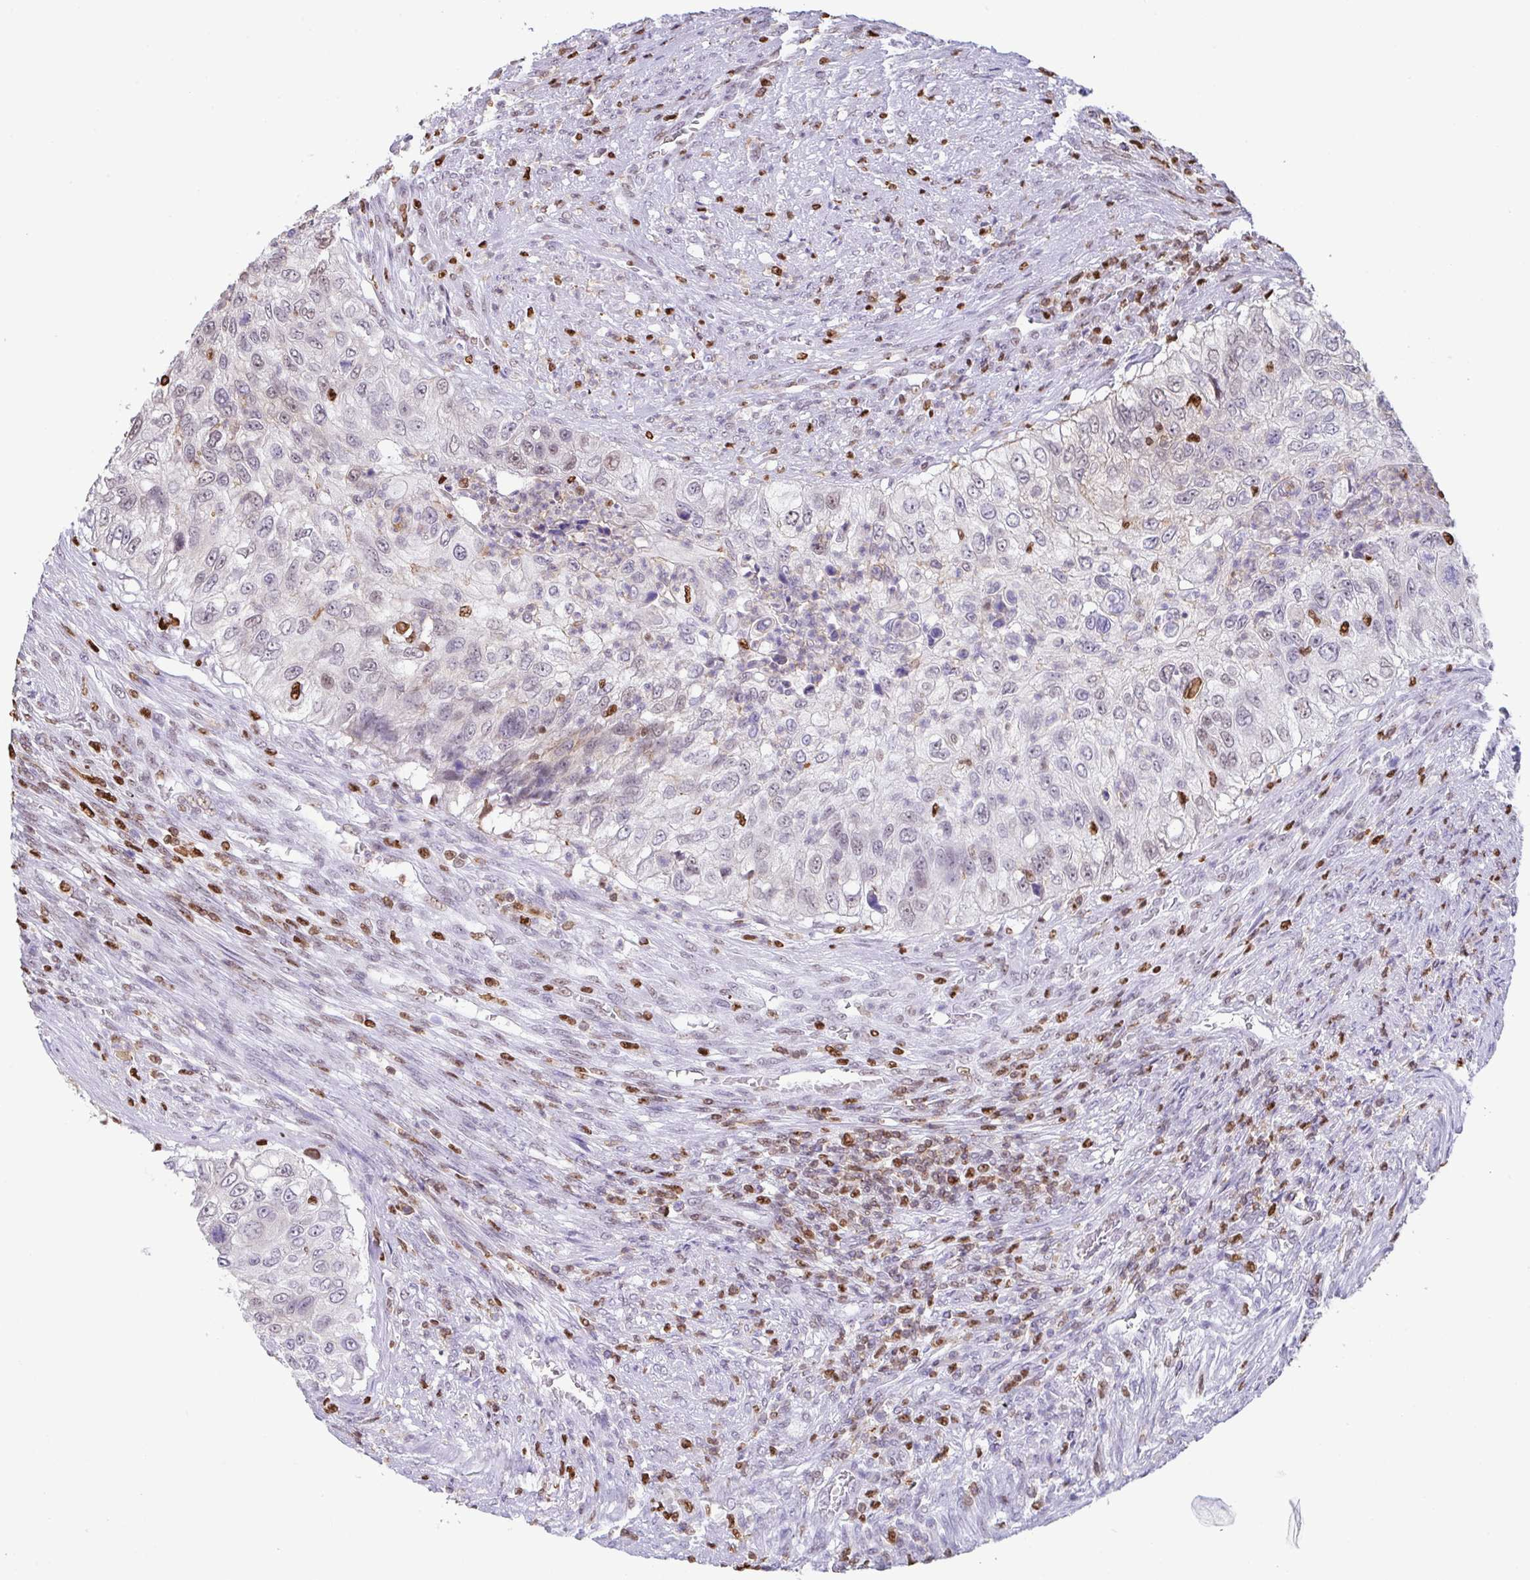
{"staining": {"intensity": "weak", "quantity": "<25%", "location": "nuclear"}, "tissue": "urothelial cancer", "cell_type": "Tumor cells", "image_type": "cancer", "snomed": [{"axis": "morphology", "description": "Urothelial carcinoma, High grade"}, {"axis": "topography", "description": "Urinary bladder"}], "caption": "High-grade urothelial carcinoma stained for a protein using immunohistochemistry demonstrates no positivity tumor cells.", "gene": "BTBD10", "patient": {"sex": "female", "age": 60}}